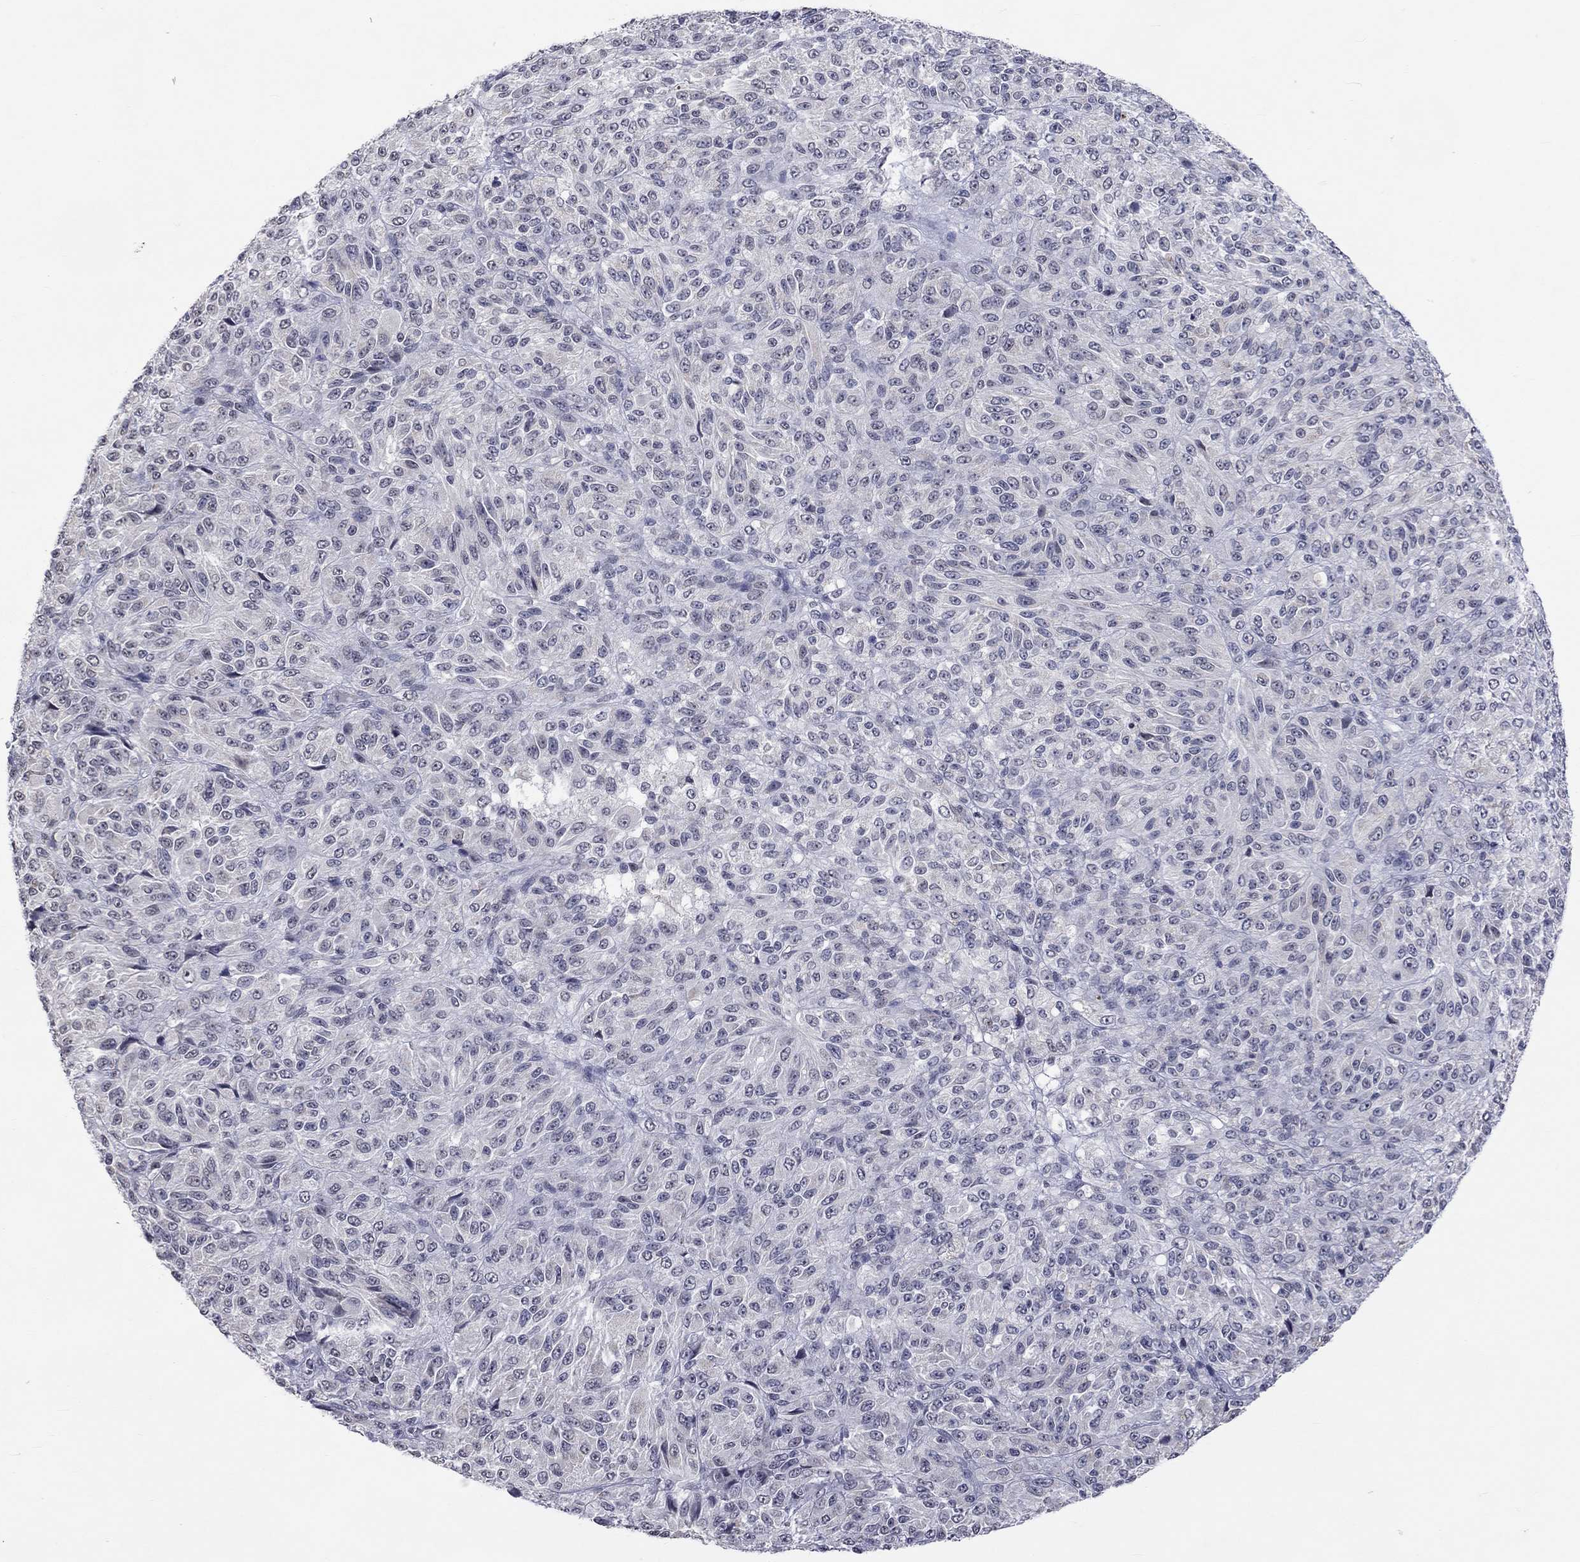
{"staining": {"intensity": "negative", "quantity": "none", "location": "none"}, "tissue": "melanoma", "cell_type": "Tumor cells", "image_type": "cancer", "snomed": [{"axis": "morphology", "description": "Malignant melanoma, Metastatic site"}, {"axis": "topography", "description": "Brain"}], "caption": "A histopathology image of malignant melanoma (metastatic site) stained for a protein displays no brown staining in tumor cells. (Immunohistochemistry, brightfield microscopy, high magnification).", "gene": "TMEM143", "patient": {"sex": "female", "age": 56}}